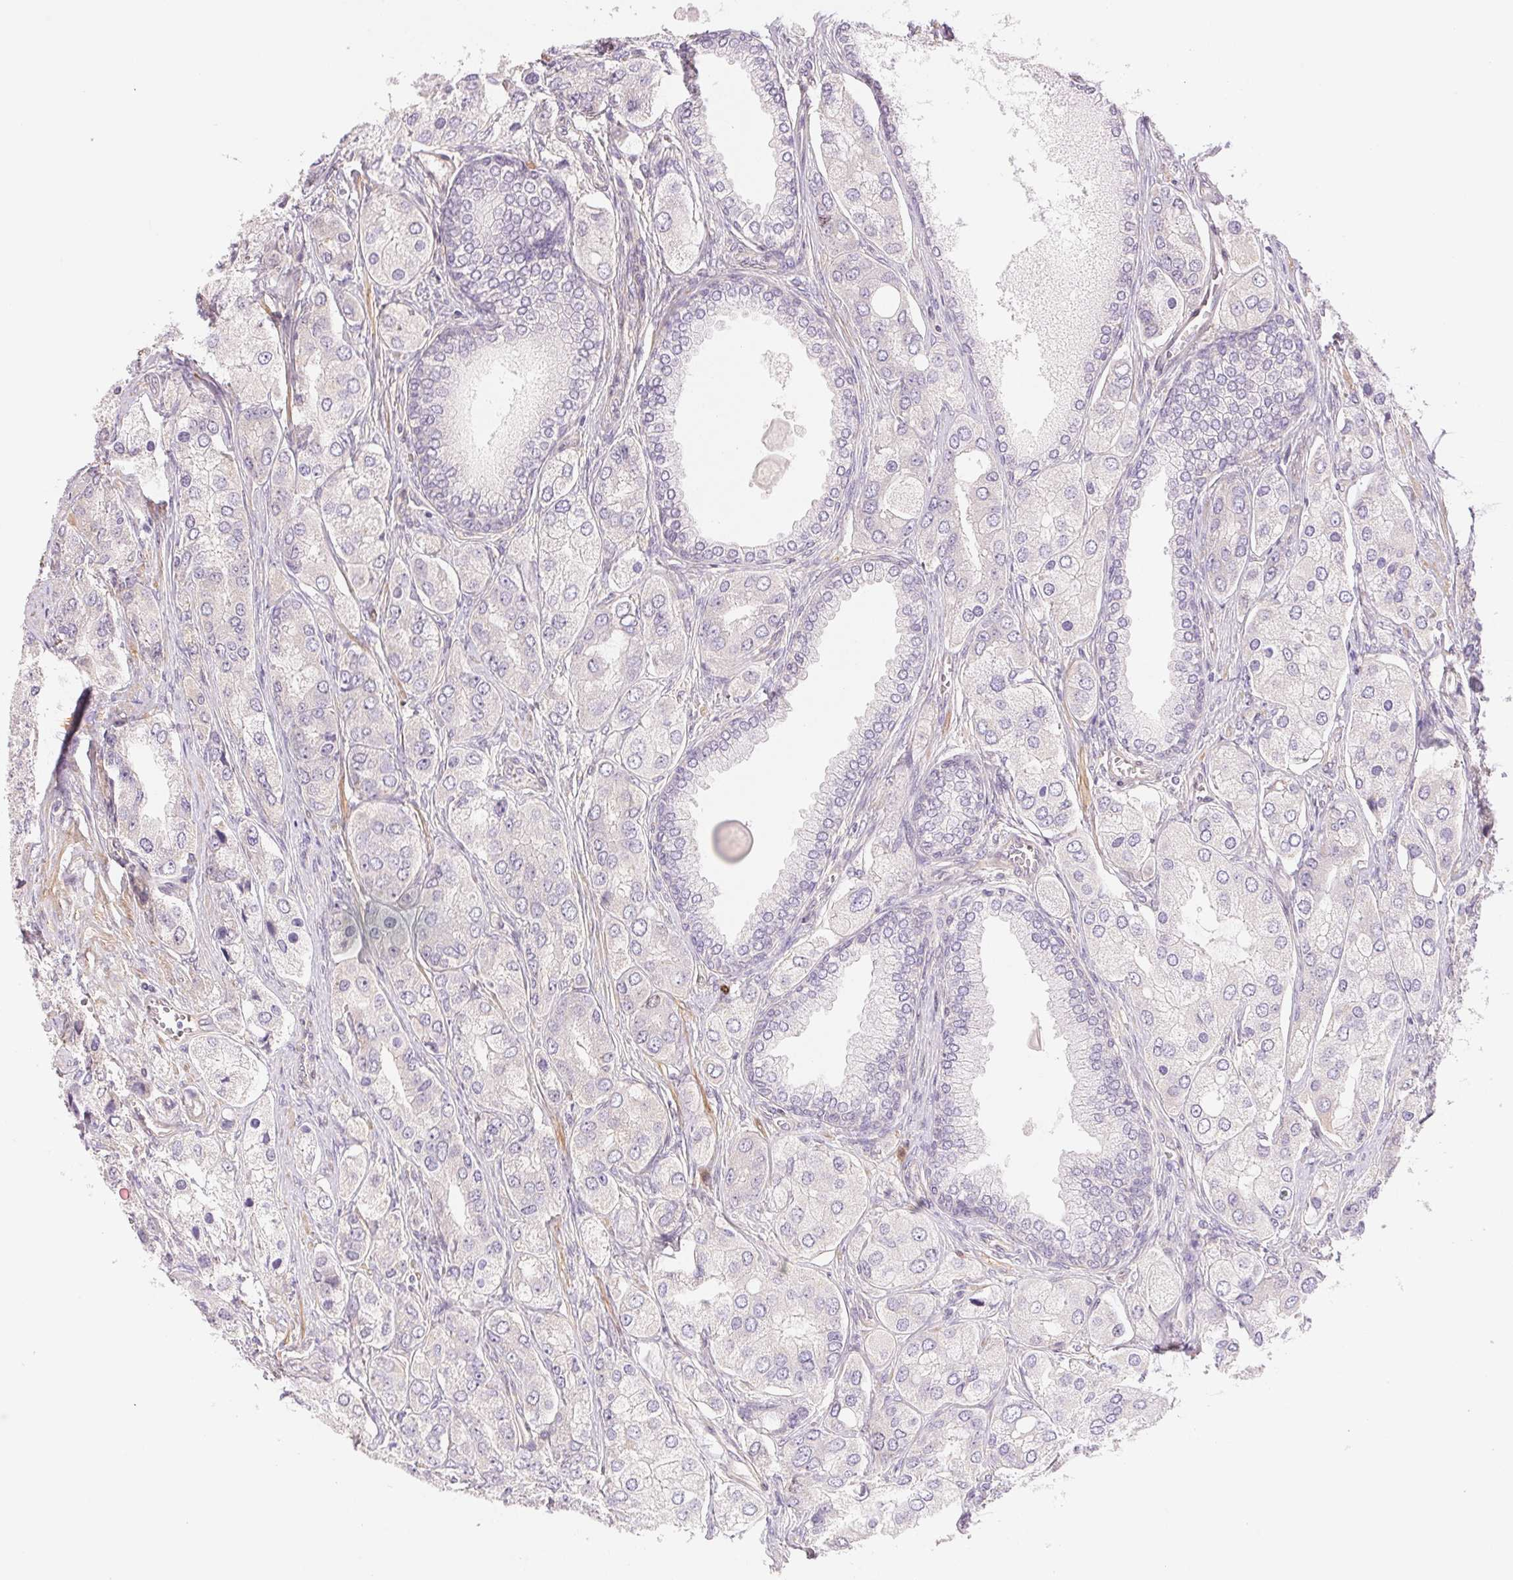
{"staining": {"intensity": "negative", "quantity": "none", "location": "none"}, "tissue": "prostate cancer", "cell_type": "Tumor cells", "image_type": "cancer", "snomed": [{"axis": "morphology", "description": "Adenocarcinoma, Low grade"}, {"axis": "topography", "description": "Prostate"}], "caption": "There is no significant expression in tumor cells of prostate adenocarcinoma (low-grade).", "gene": "SMTN", "patient": {"sex": "male", "age": 69}}